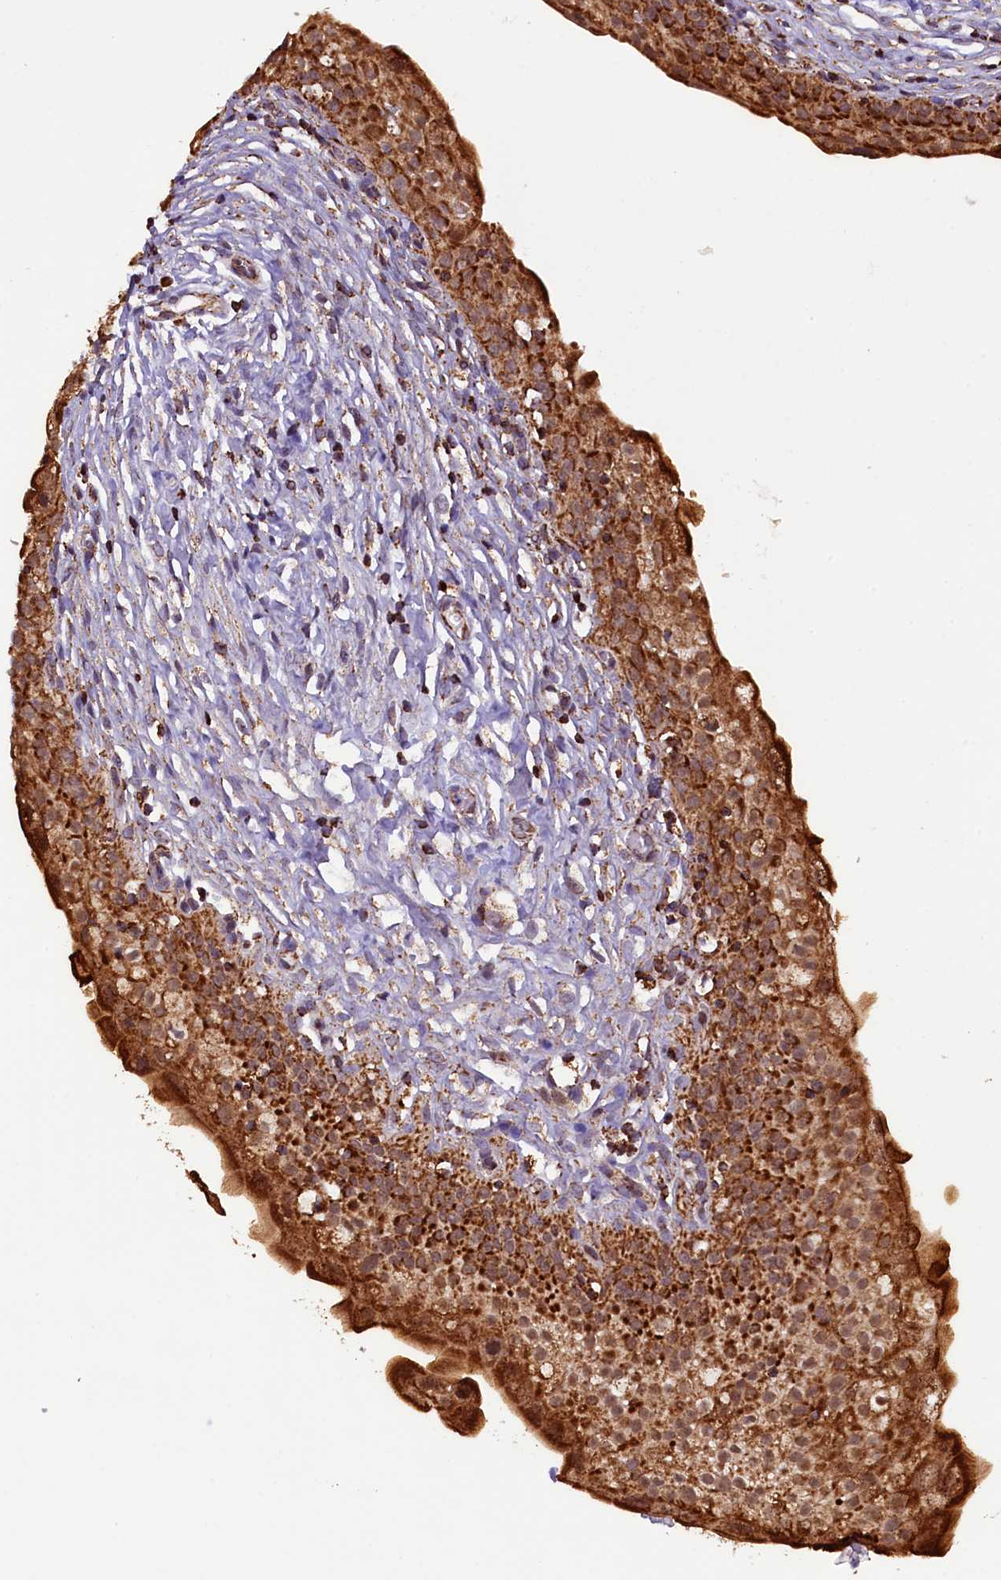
{"staining": {"intensity": "strong", "quantity": ">75%", "location": "cytoplasmic/membranous"}, "tissue": "urinary bladder", "cell_type": "Urothelial cells", "image_type": "normal", "snomed": [{"axis": "morphology", "description": "Normal tissue, NOS"}, {"axis": "topography", "description": "Urinary bladder"}], "caption": "Protein staining of normal urinary bladder shows strong cytoplasmic/membranous staining in about >75% of urothelial cells.", "gene": "KLC2", "patient": {"sex": "male", "age": 55}}